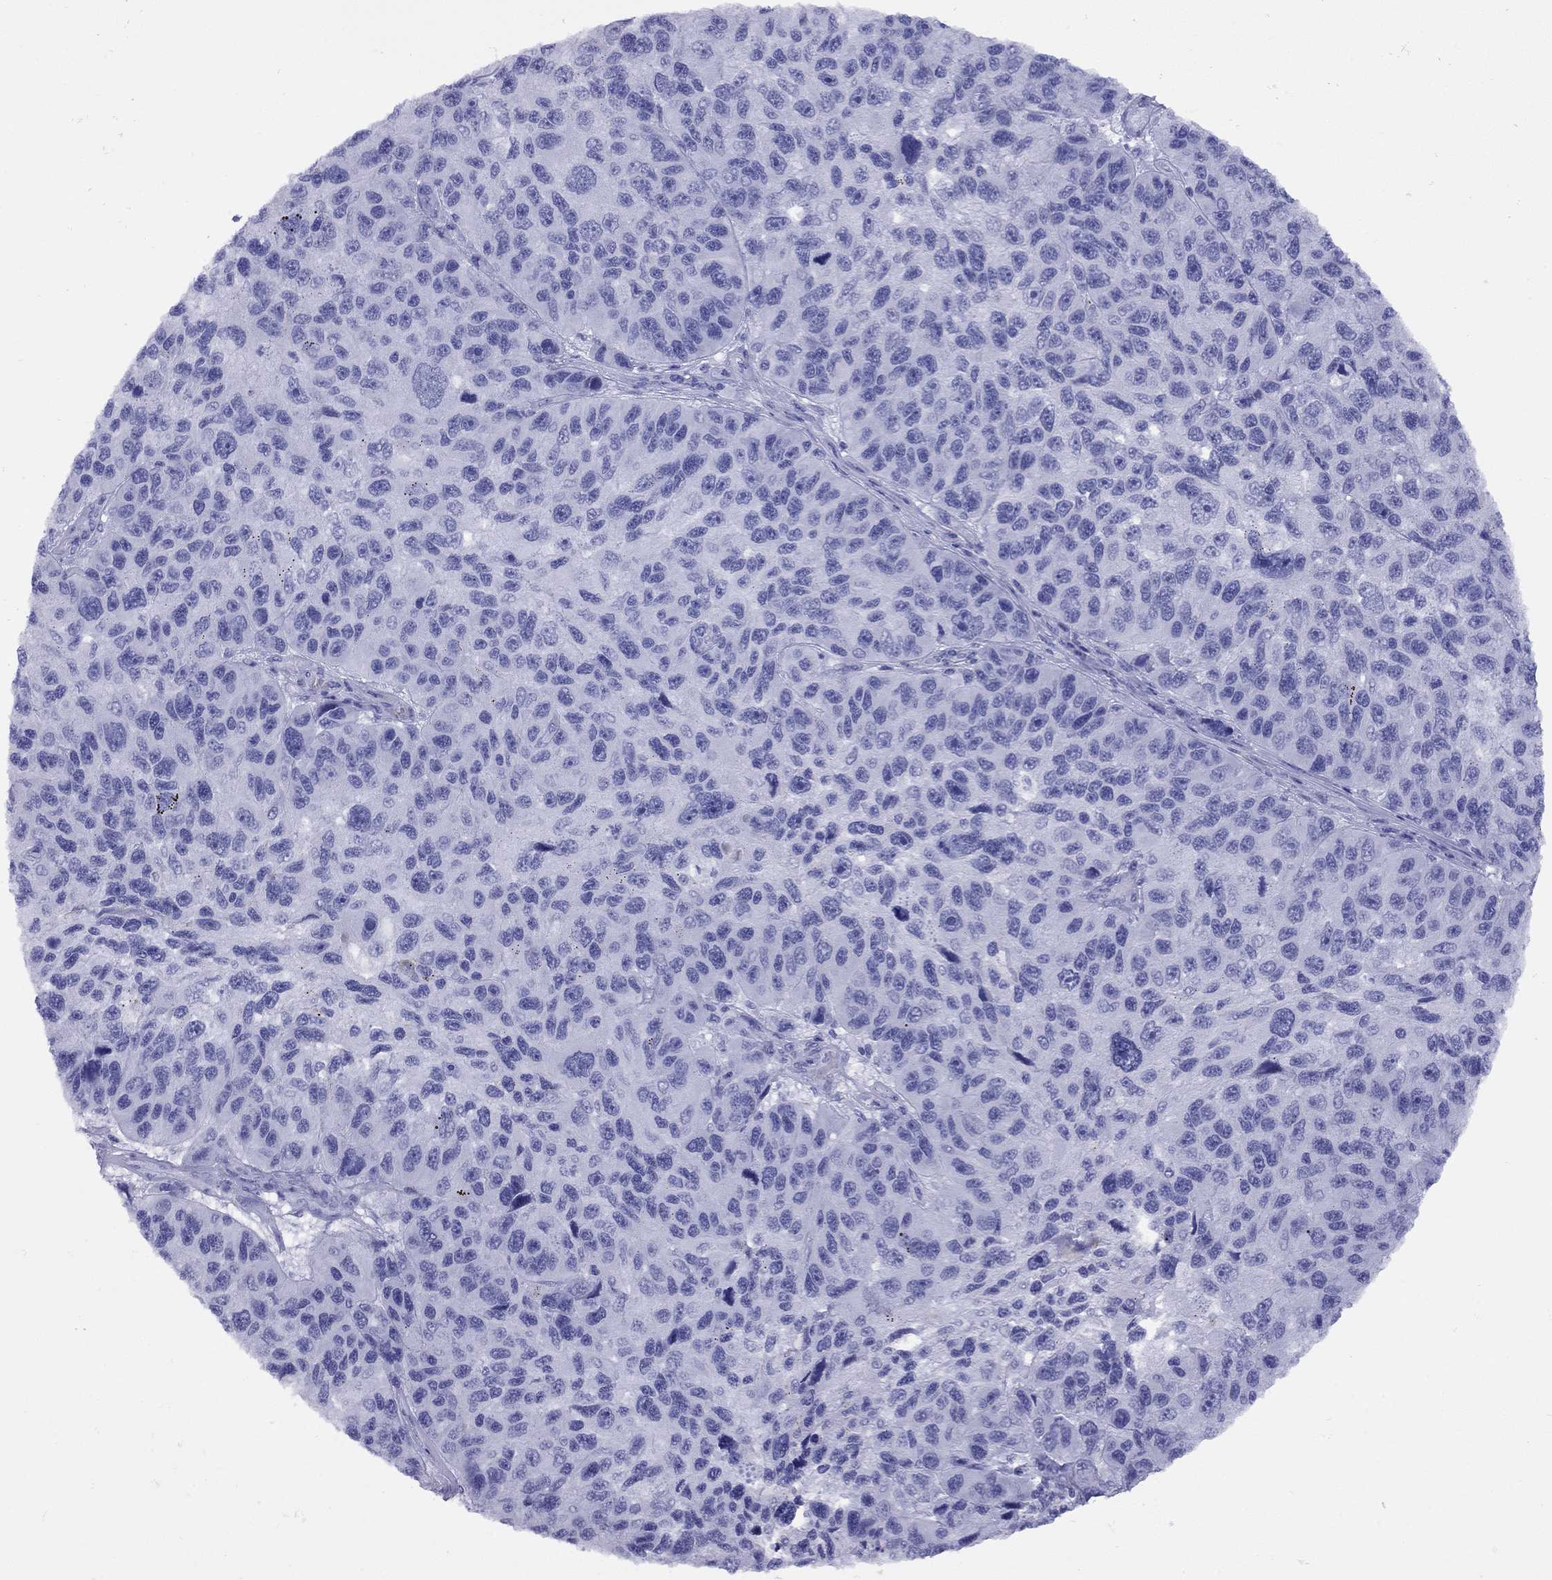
{"staining": {"intensity": "negative", "quantity": "none", "location": "none"}, "tissue": "melanoma", "cell_type": "Tumor cells", "image_type": "cancer", "snomed": [{"axis": "morphology", "description": "Malignant melanoma, NOS"}, {"axis": "topography", "description": "Skin"}], "caption": "Immunohistochemistry photomicrograph of neoplastic tissue: melanoma stained with DAB shows no significant protein staining in tumor cells. (DAB (3,3'-diaminobenzidine) immunohistochemistry (IHC), high magnification).", "gene": "GRIA2", "patient": {"sex": "male", "age": 53}}